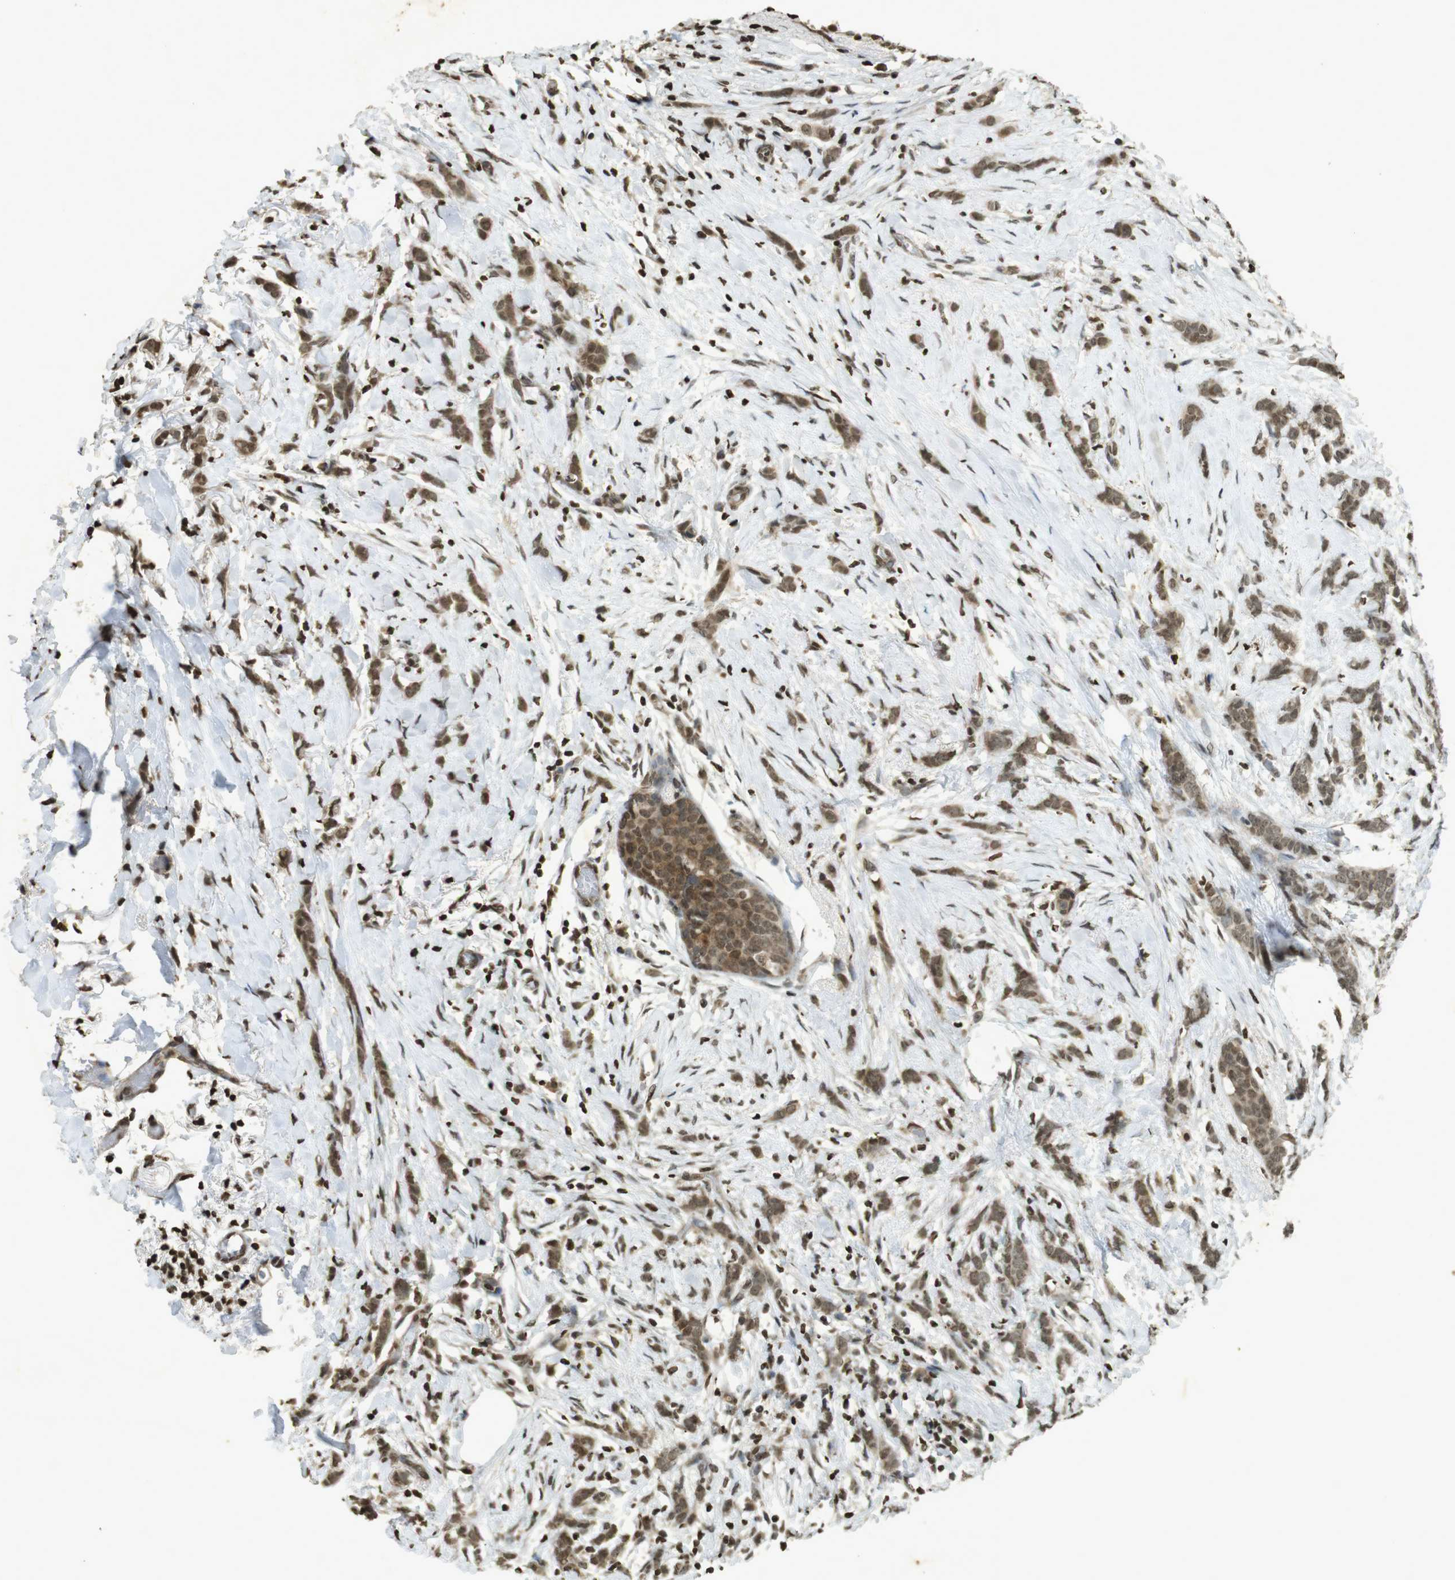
{"staining": {"intensity": "moderate", "quantity": ">75%", "location": "cytoplasmic/membranous,nuclear"}, "tissue": "breast cancer", "cell_type": "Tumor cells", "image_type": "cancer", "snomed": [{"axis": "morphology", "description": "Lobular carcinoma, in situ"}, {"axis": "morphology", "description": "Lobular carcinoma"}, {"axis": "topography", "description": "Breast"}], "caption": "DAB immunohistochemical staining of human breast cancer (lobular carcinoma in situ) demonstrates moderate cytoplasmic/membranous and nuclear protein positivity in approximately >75% of tumor cells. (DAB (3,3'-diaminobenzidine) = brown stain, brightfield microscopy at high magnification).", "gene": "ORC4", "patient": {"sex": "female", "age": 41}}